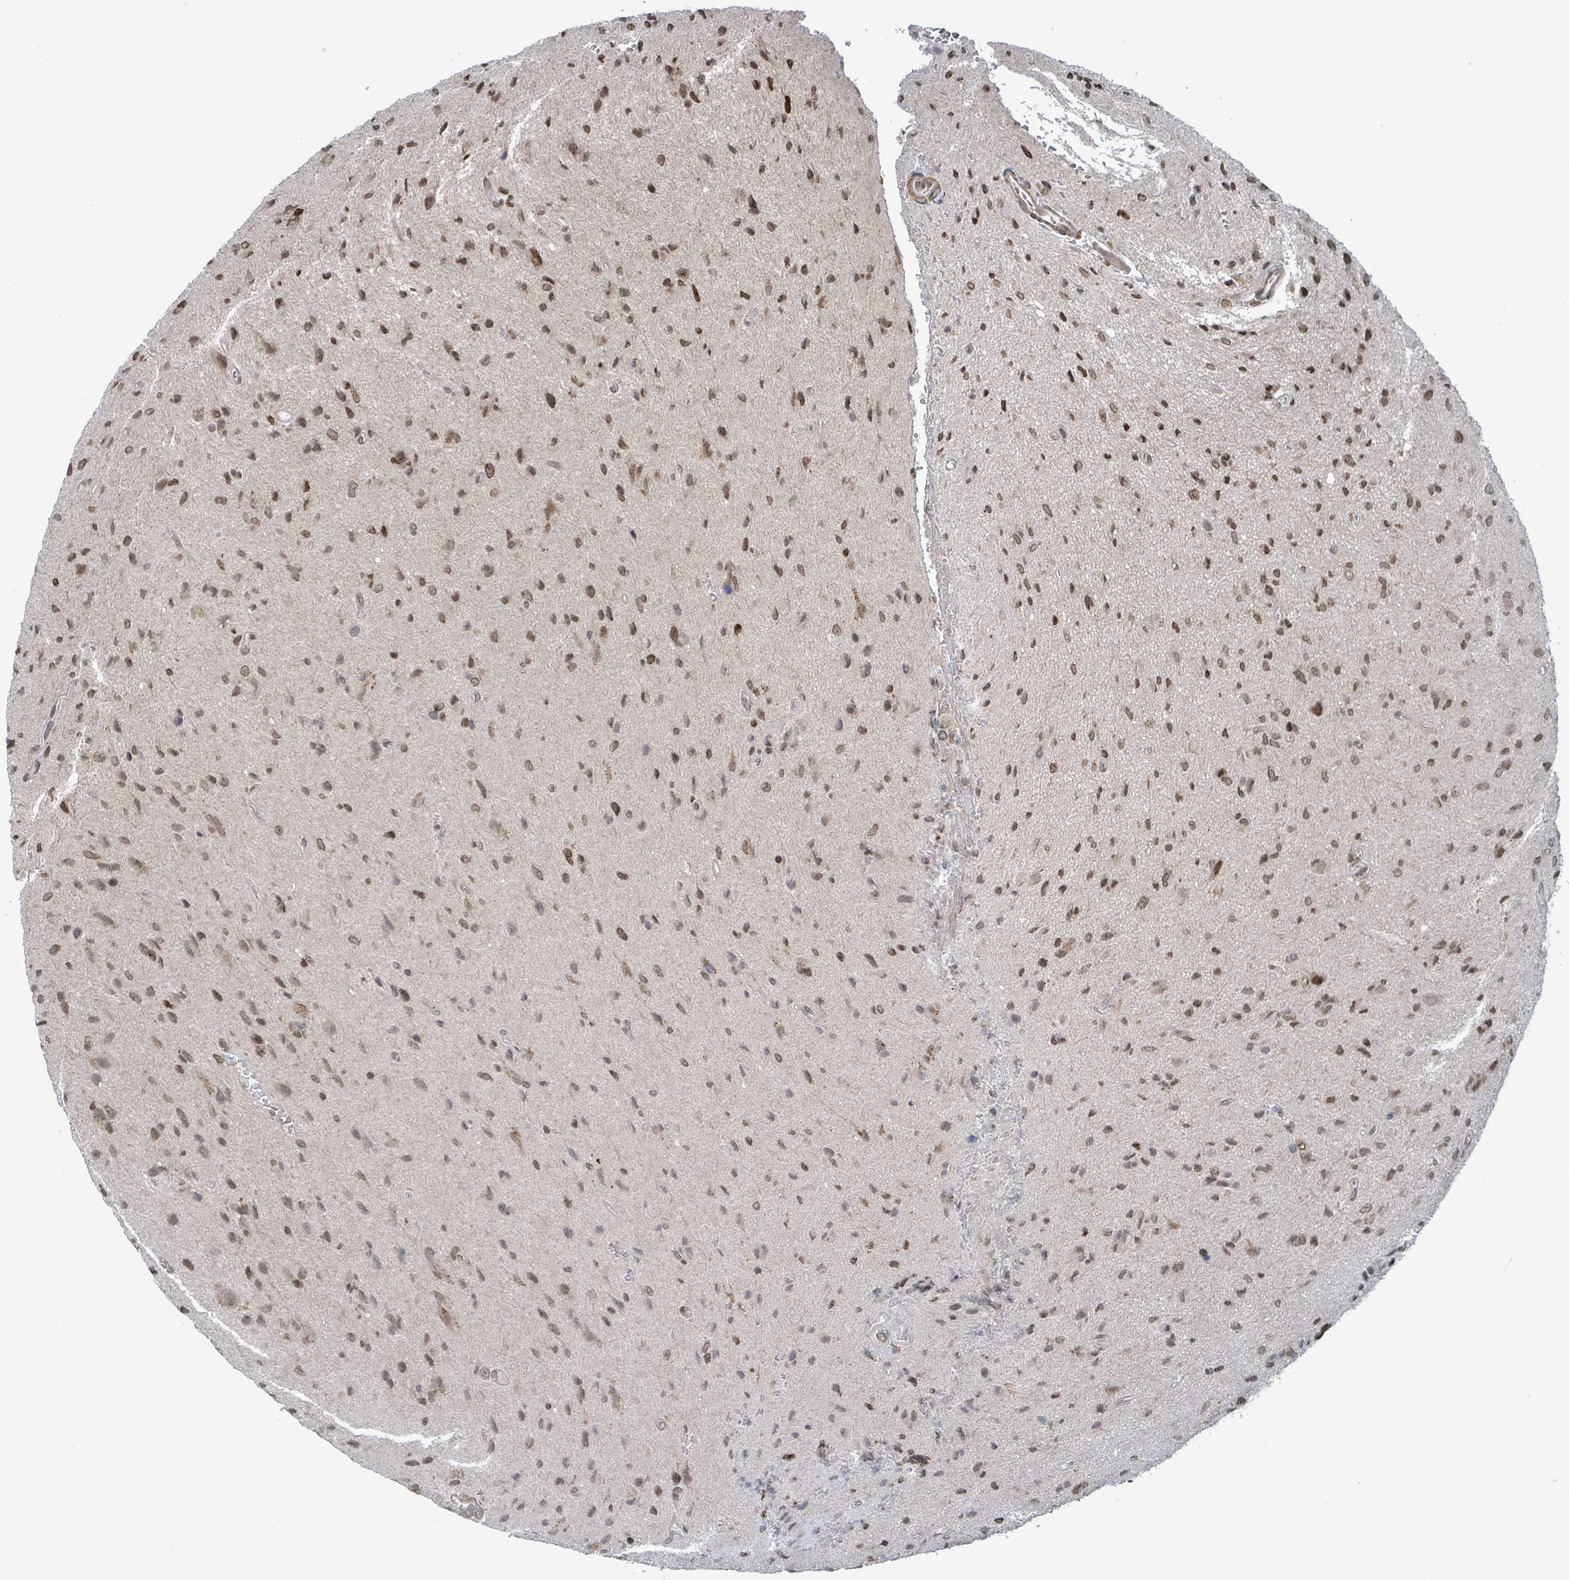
{"staining": {"intensity": "moderate", "quantity": ">75%", "location": "nuclear"}, "tissue": "glioma", "cell_type": "Tumor cells", "image_type": "cancer", "snomed": [{"axis": "morphology", "description": "Glioma, malignant, High grade"}, {"axis": "topography", "description": "Brain"}], "caption": "Protein analysis of malignant glioma (high-grade) tissue shows moderate nuclear staining in about >75% of tumor cells.", "gene": "SBF2", "patient": {"sex": "male", "age": 36}}